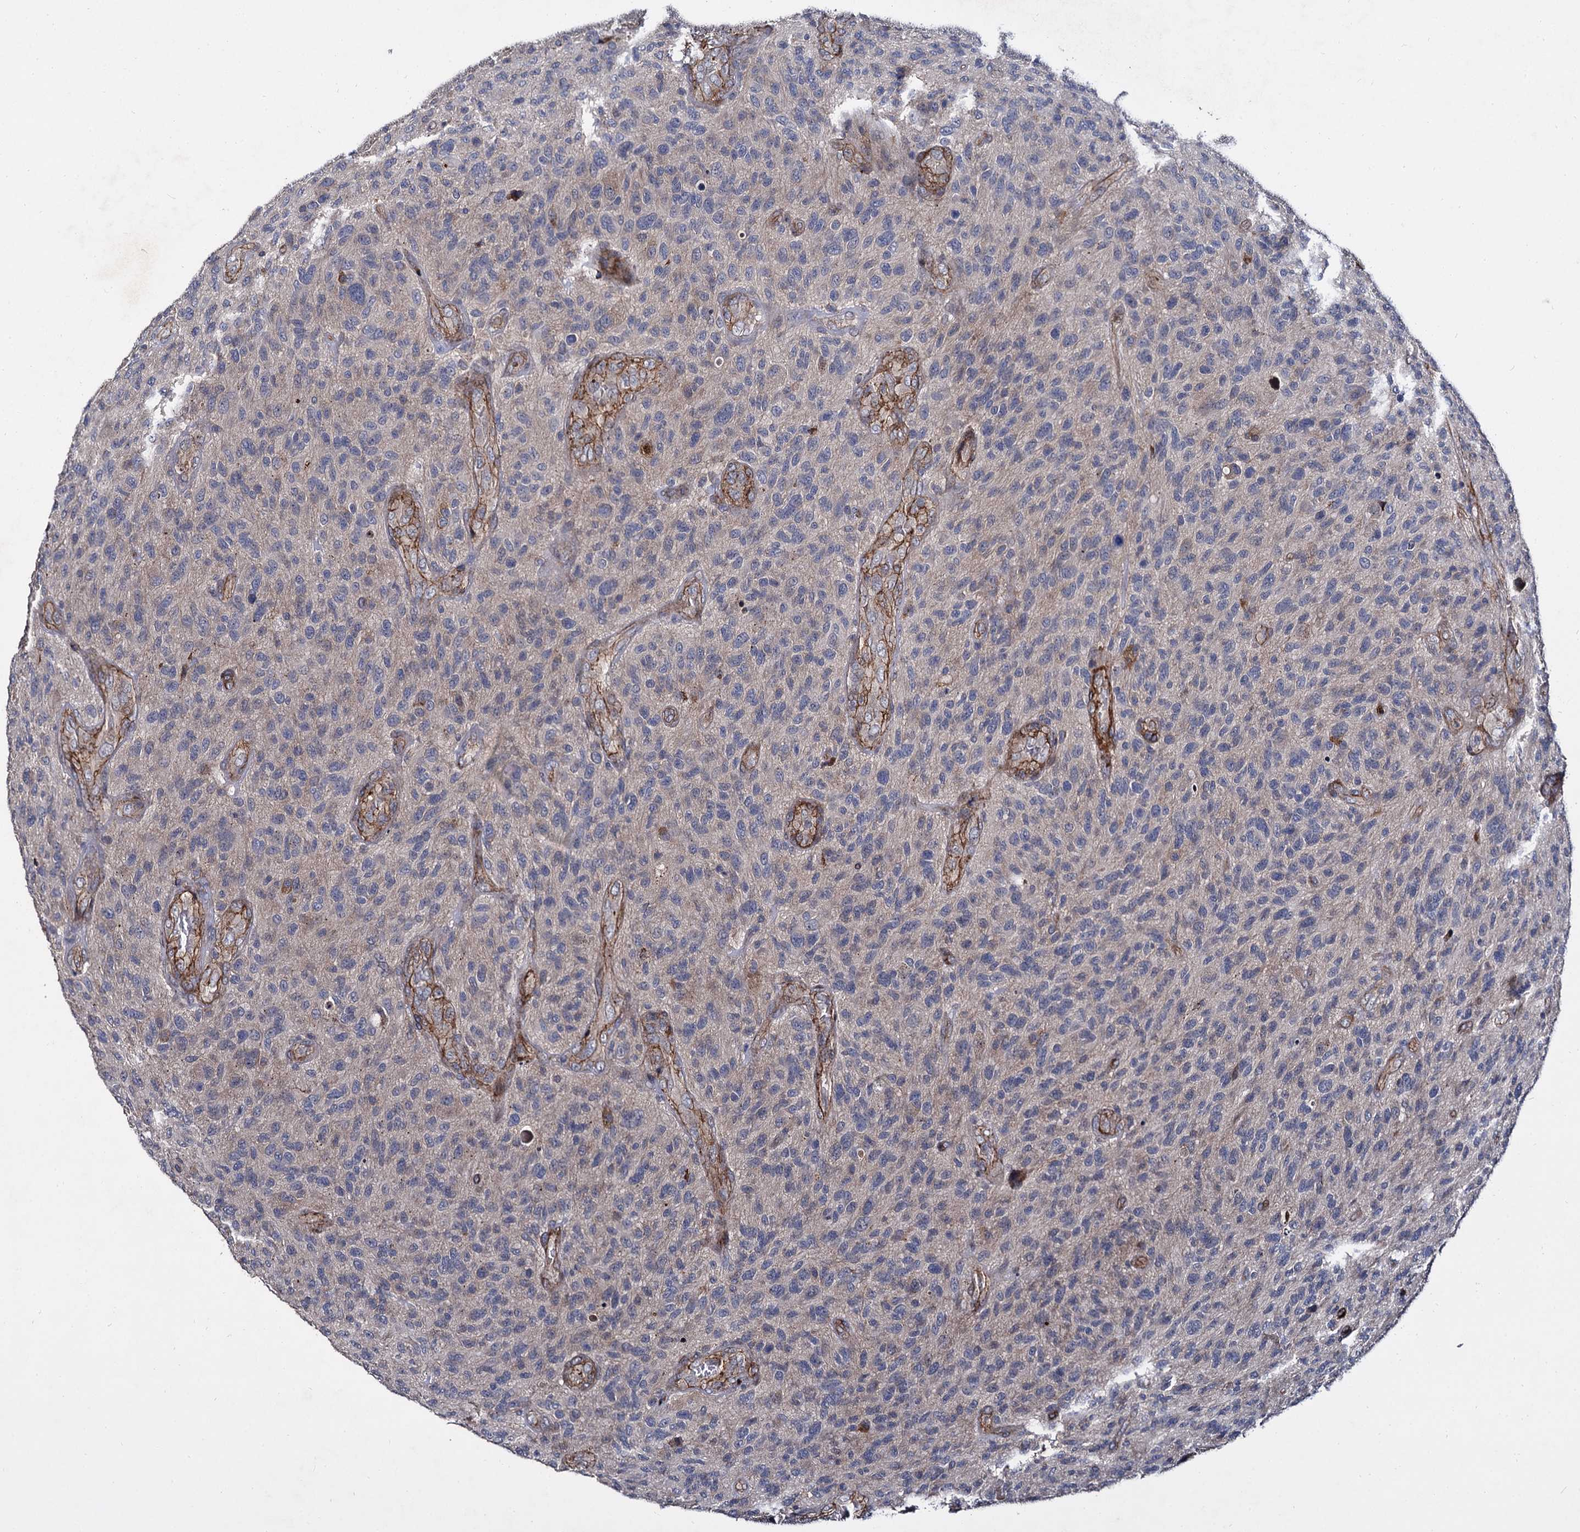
{"staining": {"intensity": "negative", "quantity": "none", "location": "none"}, "tissue": "glioma", "cell_type": "Tumor cells", "image_type": "cancer", "snomed": [{"axis": "morphology", "description": "Glioma, malignant, High grade"}, {"axis": "topography", "description": "Brain"}], "caption": "There is no significant staining in tumor cells of malignant glioma (high-grade). The staining is performed using DAB (3,3'-diaminobenzidine) brown chromogen with nuclei counter-stained in using hematoxylin.", "gene": "ISM2", "patient": {"sex": "male", "age": 47}}